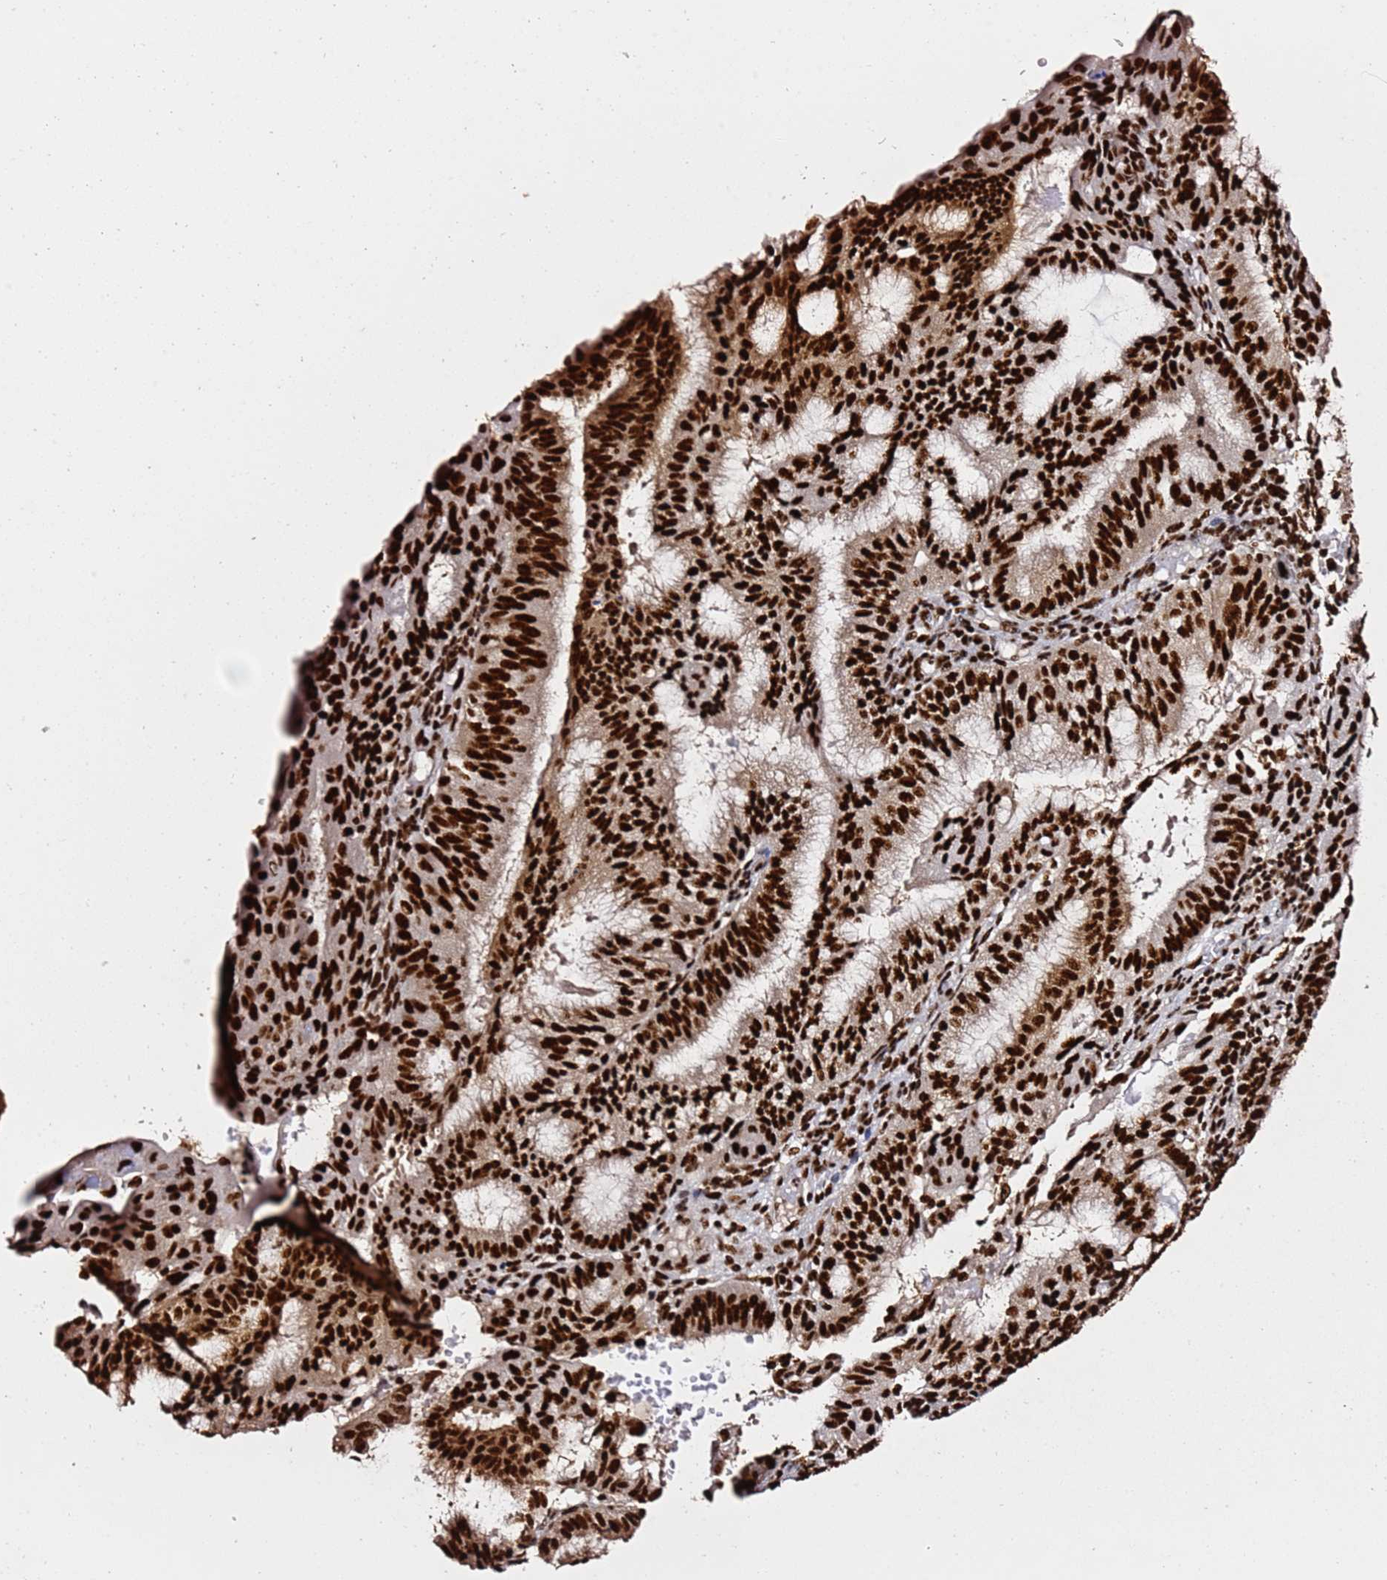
{"staining": {"intensity": "strong", "quantity": ">75%", "location": "nuclear"}, "tissue": "endometrial cancer", "cell_type": "Tumor cells", "image_type": "cancer", "snomed": [{"axis": "morphology", "description": "Adenocarcinoma, NOS"}, {"axis": "topography", "description": "Endometrium"}], "caption": "Brown immunohistochemical staining in human endometrial cancer (adenocarcinoma) exhibits strong nuclear expression in approximately >75% of tumor cells.", "gene": "C6orf226", "patient": {"sex": "female", "age": 49}}